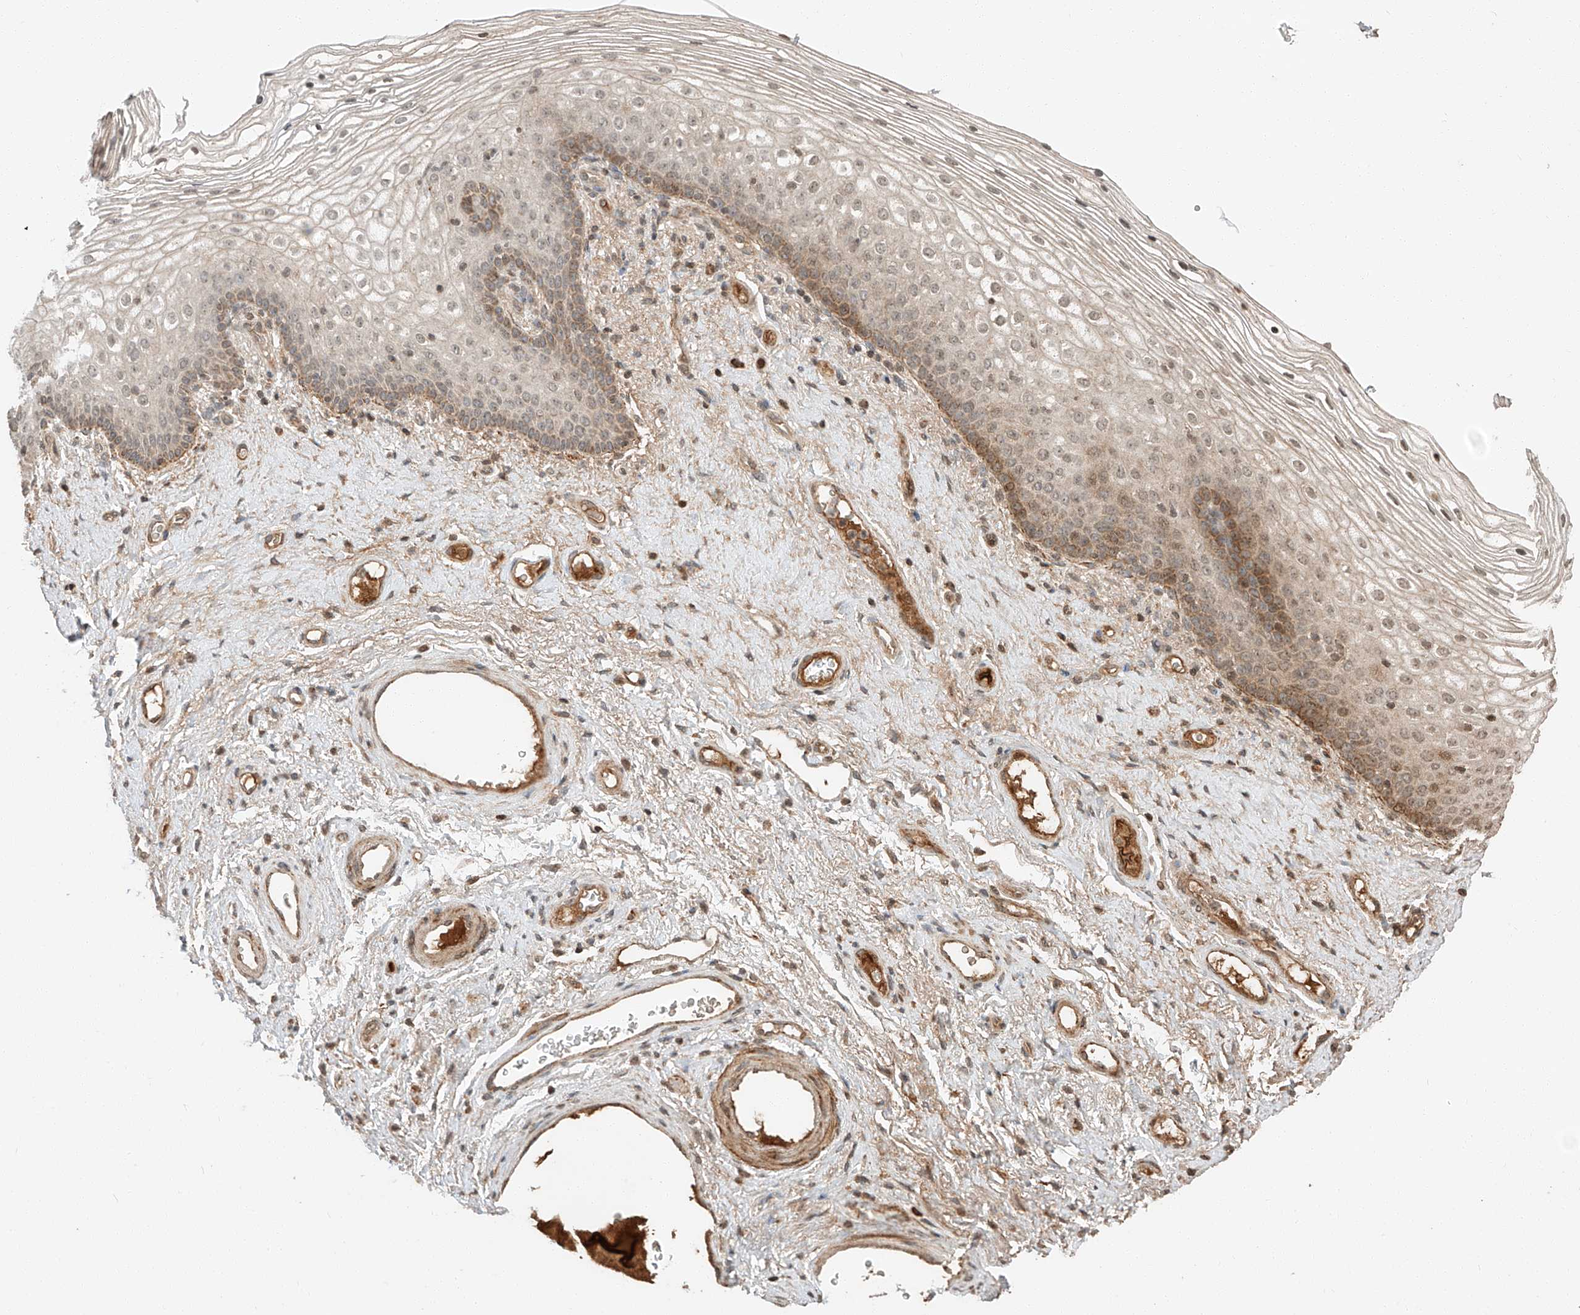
{"staining": {"intensity": "moderate", "quantity": "25%-75%", "location": "cytoplasmic/membranous"}, "tissue": "vagina", "cell_type": "Squamous epithelial cells", "image_type": "normal", "snomed": [{"axis": "morphology", "description": "Normal tissue, NOS"}, {"axis": "topography", "description": "Vagina"}], "caption": "Vagina stained with IHC reveals moderate cytoplasmic/membranous expression in about 25%-75% of squamous epithelial cells.", "gene": "ARHGAP33", "patient": {"sex": "female", "age": 60}}